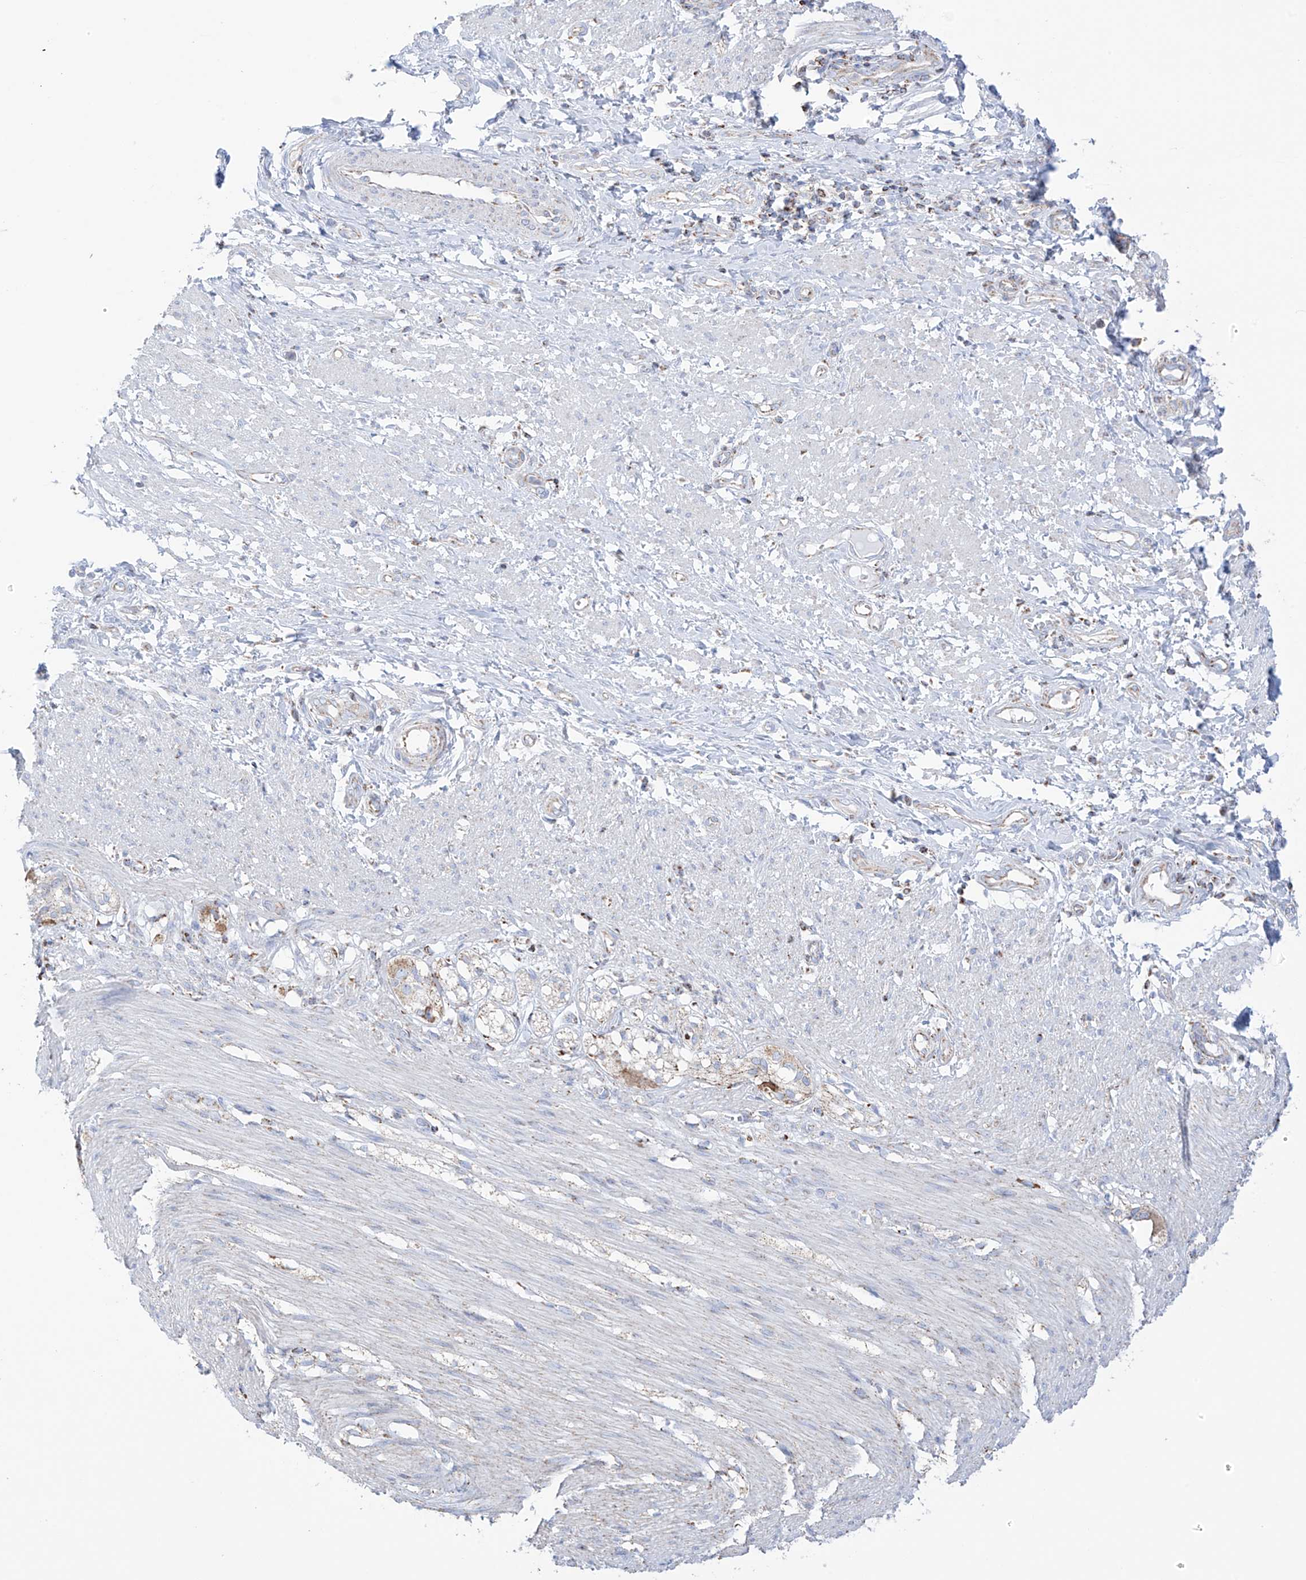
{"staining": {"intensity": "negative", "quantity": "none", "location": "none"}, "tissue": "smooth muscle", "cell_type": "Smooth muscle cells", "image_type": "normal", "snomed": [{"axis": "morphology", "description": "Normal tissue, NOS"}, {"axis": "morphology", "description": "Adenocarcinoma, NOS"}, {"axis": "topography", "description": "Colon"}, {"axis": "topography", "description": "Peripheral nerve tissue"}], "caption": "Immunohistochemistry (IHC) histopathology image of benign smooth muscle stained for a protein (brown), which exhibits no expression in smooth muscle cells.", "gene": "XKR3", "patient": {"sex": "male", "age": 14}}